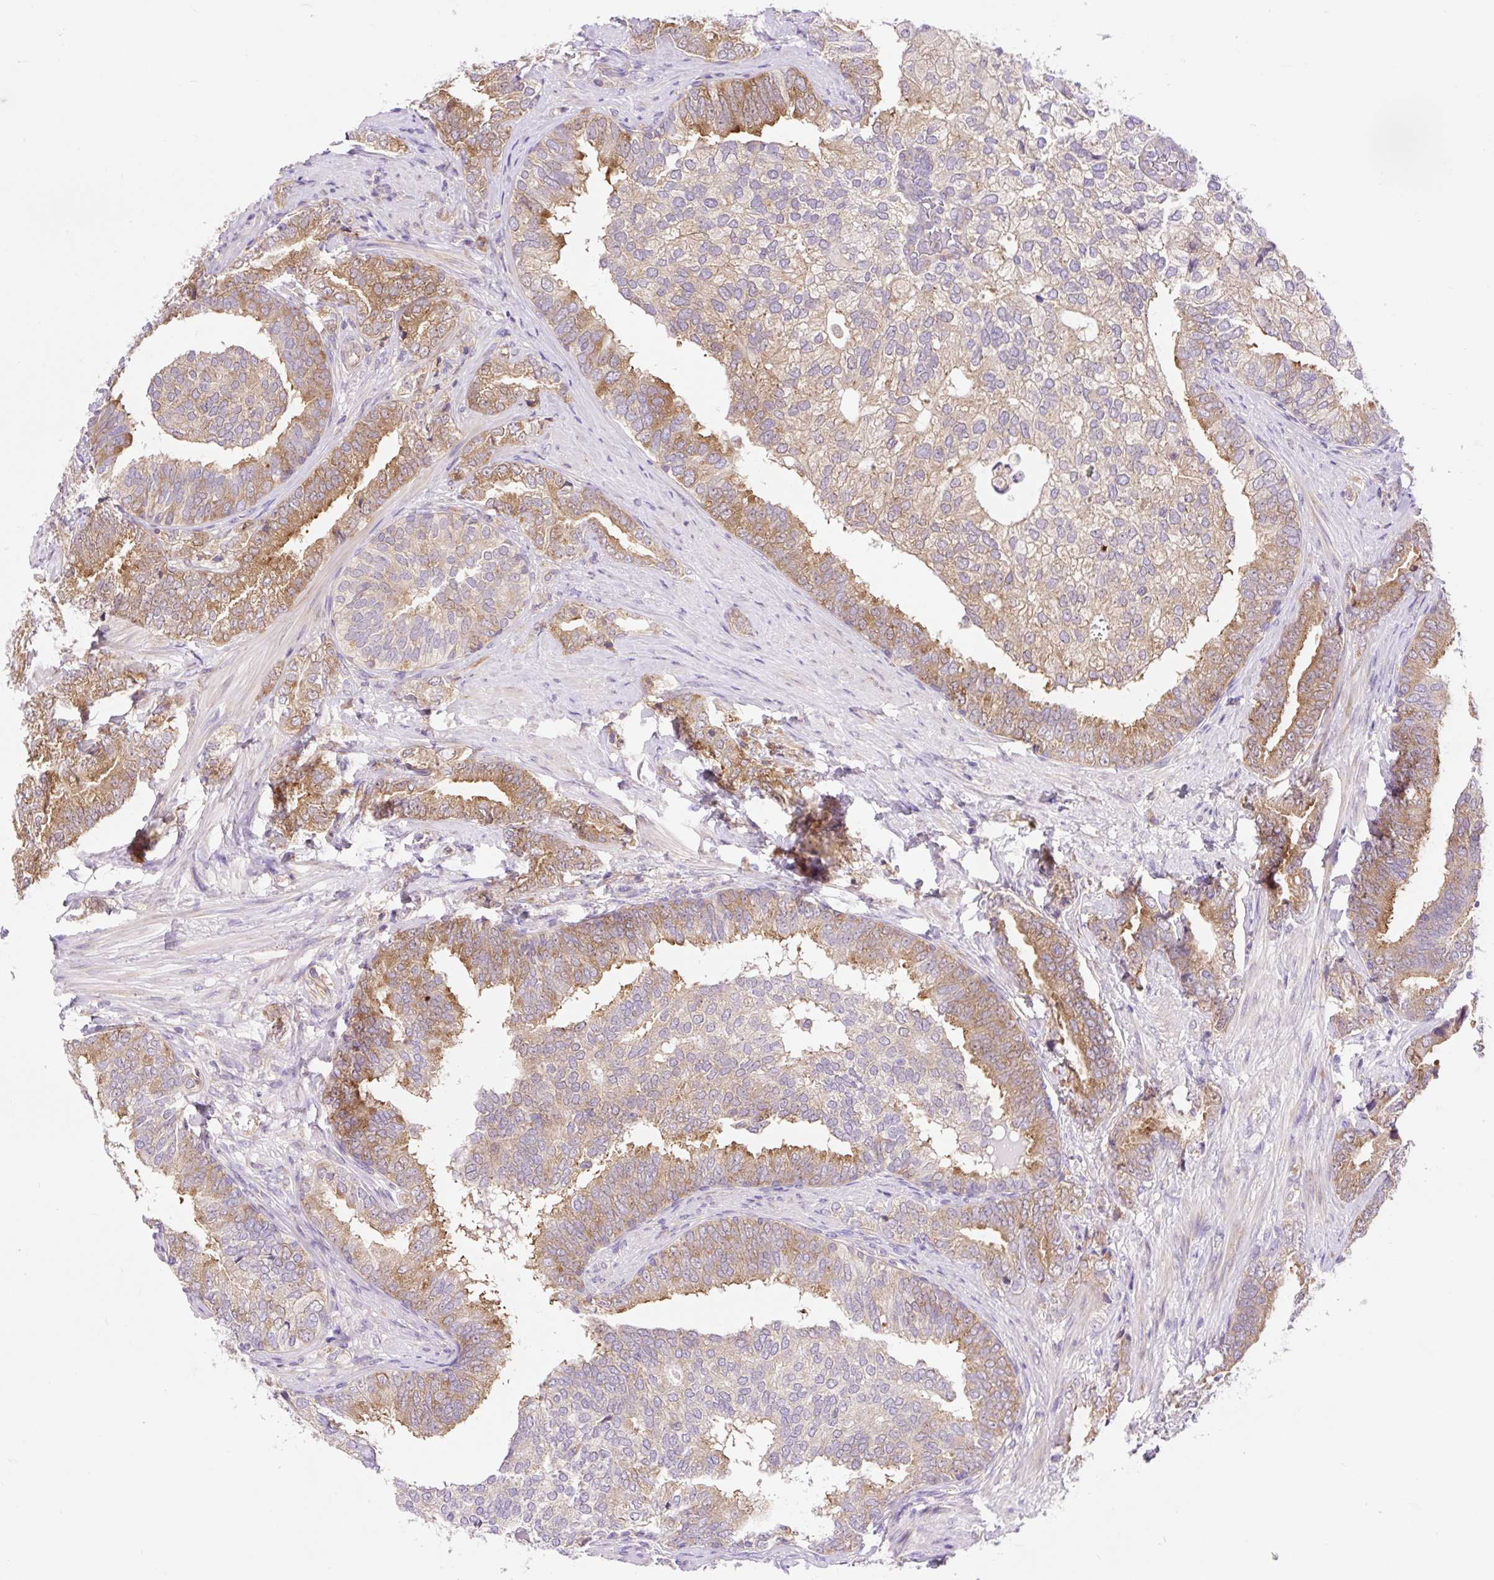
{"staining": {"intensity": "moderate", "quantity": ">75%", "location": "cytoplasmic/membranous"}, "tissue": "prostate cancer", "cell_type": "Tumor cells", "image_type": "cancer", "snomed": [{"axis": "morphology", "description": "Adenocarcinoma, High grade"}, {"axis": "topography", "description": "Prostate"}], "caption": "The immunohistochemical stain labels moderate cytoplasmic/membranous staining in tumor cells of prostate cancer tissue.", "gene": "GPR45", "patient": {"sex": "male", "age": 72}}